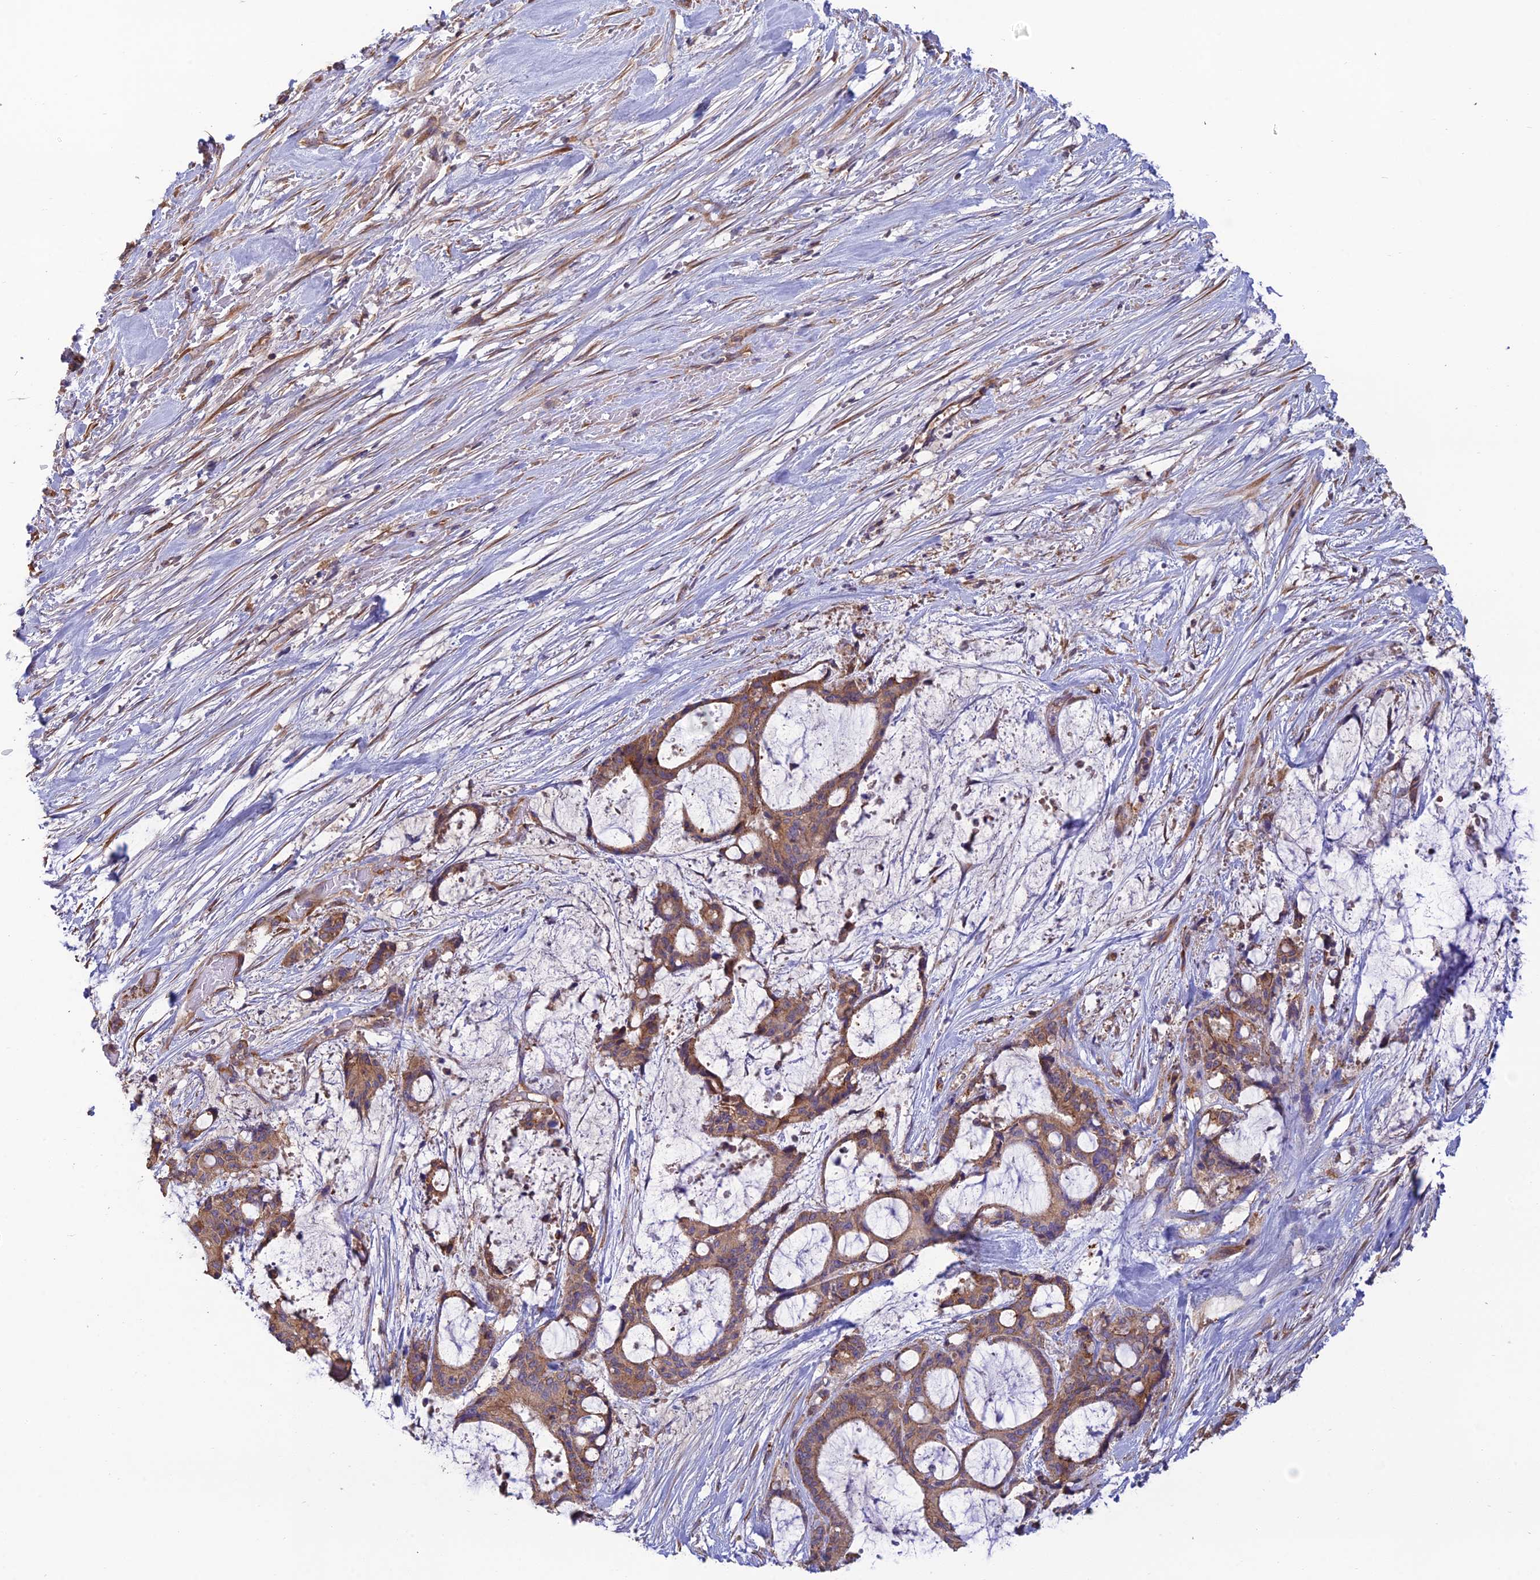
{"staining": {"intensity": "moderate", "quantity": ">75%", "location": "cytoplasmic/membranous"}, "tissue": "liver cancer", "cell_type": "Tumor cells", "image_type": "cancer", "snomed": [{"axis": "morphology", "description": "Normal tissue, NOS"}, {"axis": "morphology", "description": "Cholangiocarcinoma"}, {"axis": "topography", "description": "Liver"}, {"axis": "topography", "description": "Peripheral nerve tissue"}], "caption": "Cholangiocarcinoma (liver) stained with a brown dye displays moderate cytoplasmic/membranous positive expression in about >75% of tumor cells.", "gene": "MRNIP", "patient": {"sex": "female", "age": 73}}